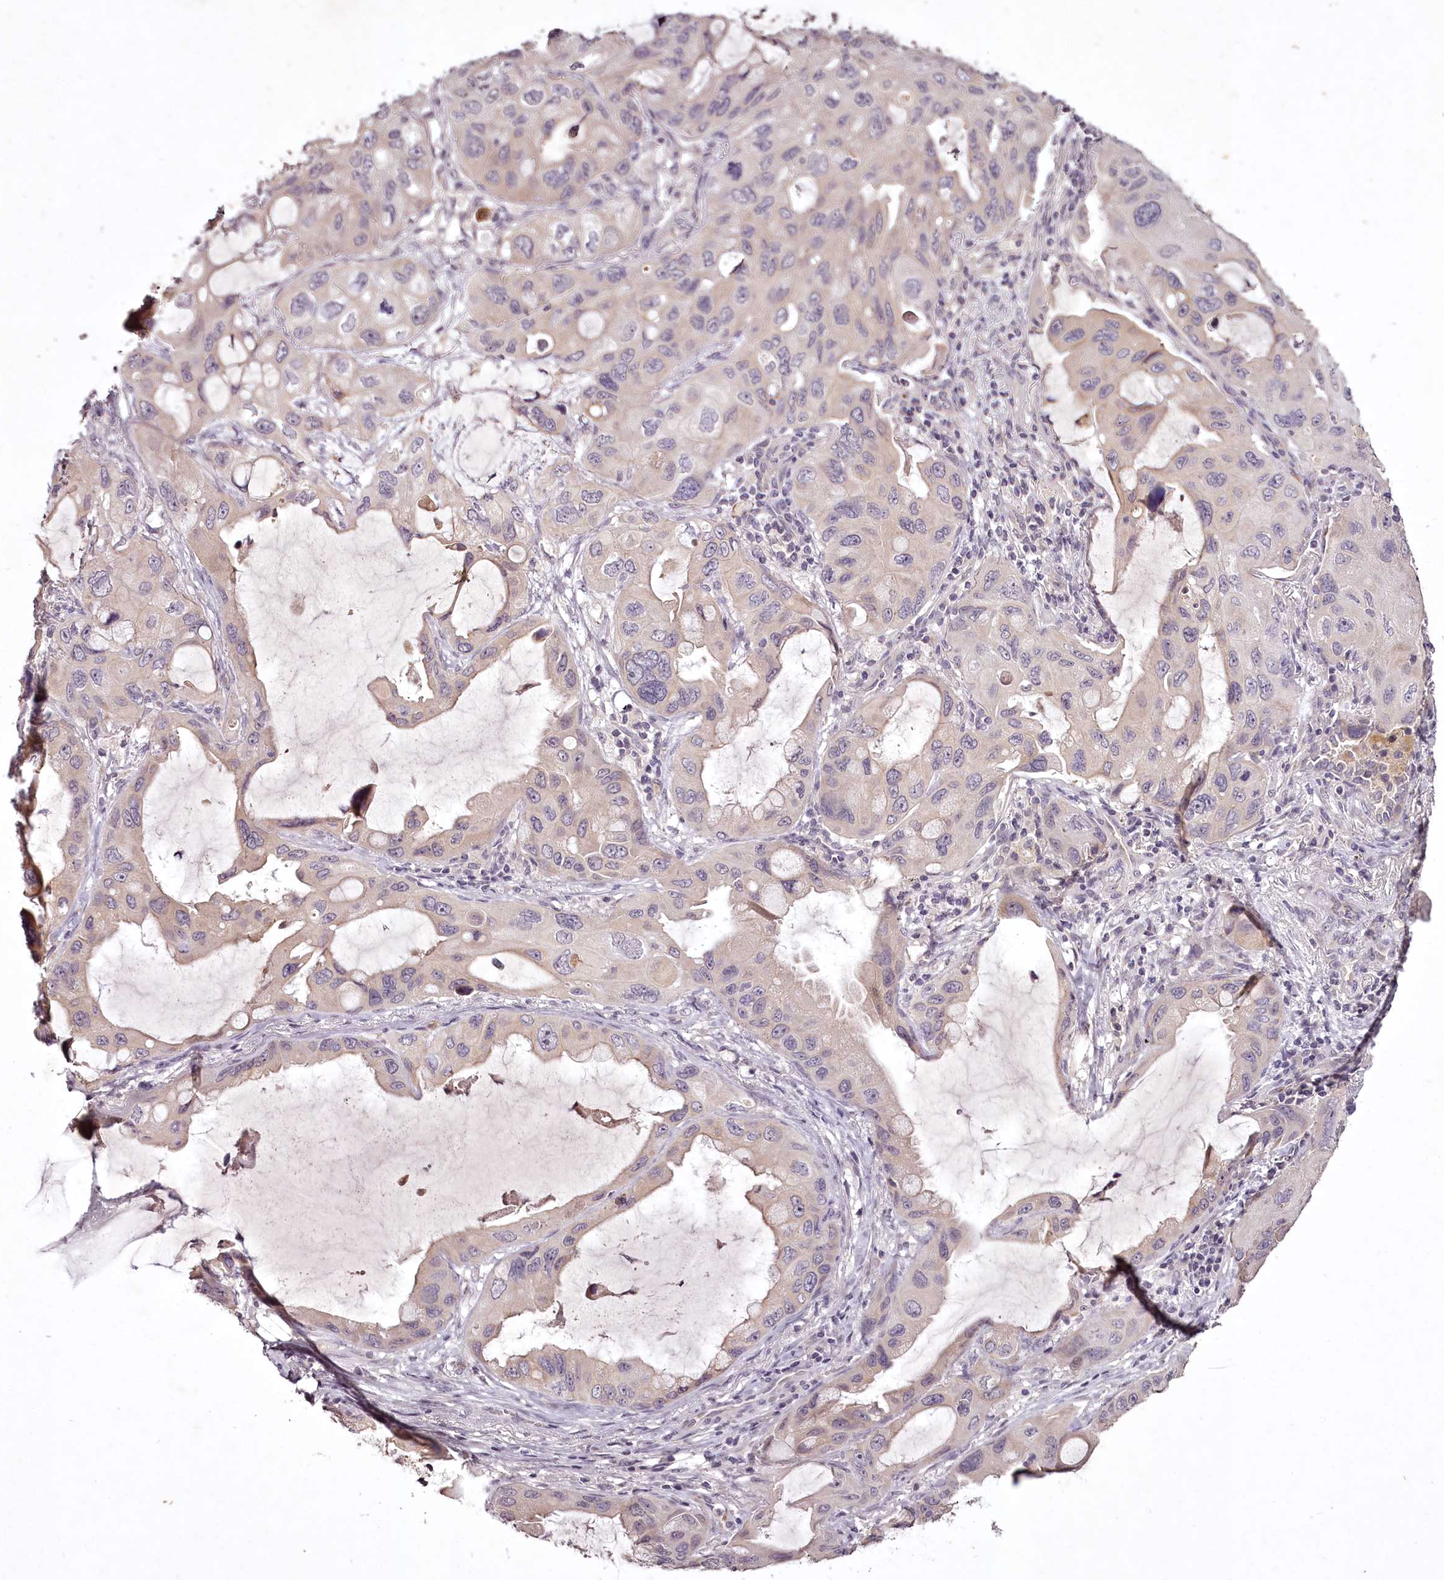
{"staining": {"intensity": "weak", "quantity": "<25%", "location": "cytoplasmic/membranous"}, "tissue": "lung cancer", "cell_type": "Tumor cells", "image_type": "cancer", "snomed": [{"axis": "morphology", "description": "Squamous cell carcinoma, NOS"}, {"axis": "topography", "description": "Lung"}], "caption": "Squamous cell carcinoma (lung) was stained to show a protein in brown. There is no significant expression in tumor cells.", "gene": "RBMXL2", "patient": {"sex": "female", "age": 73}}